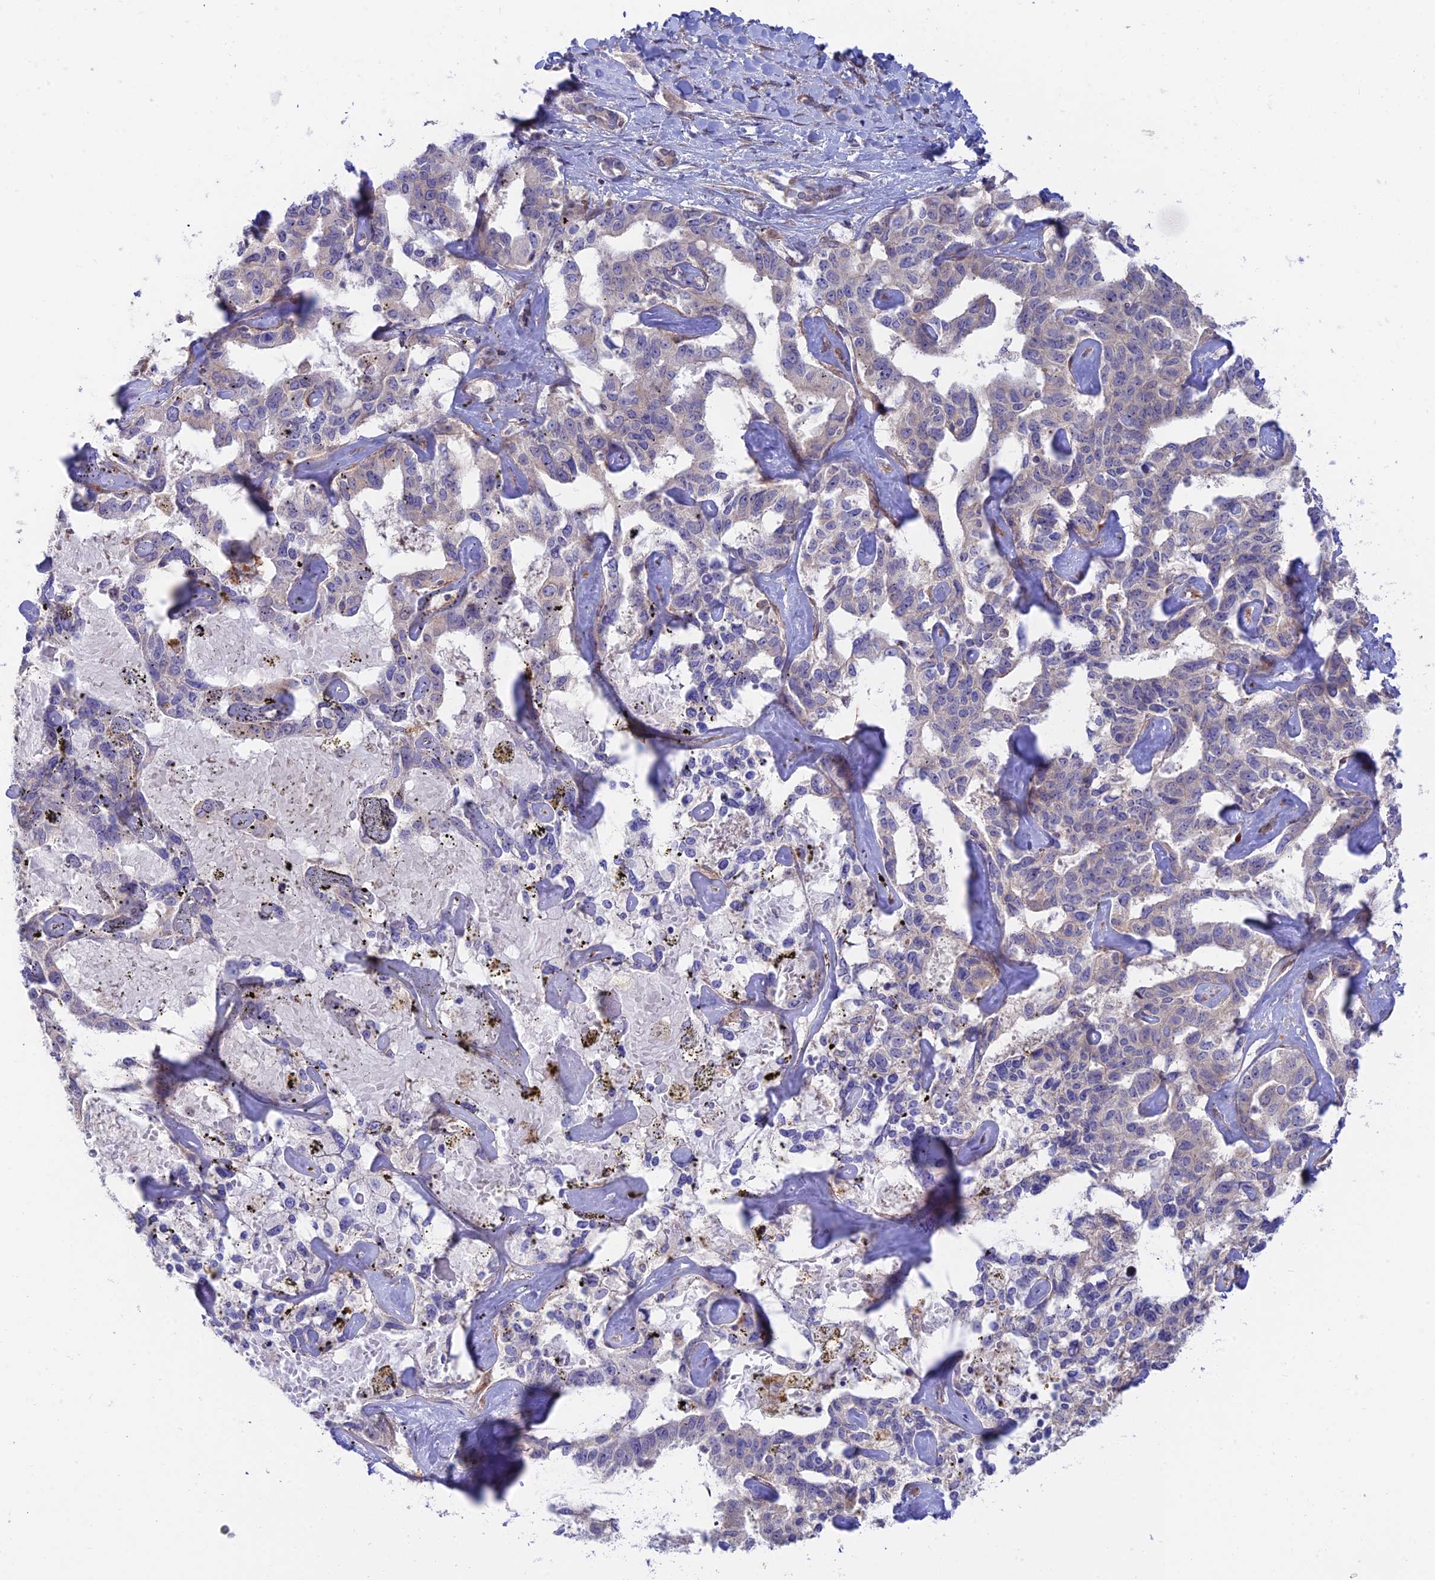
{"staining": {"intensity": "weak", "quantity": "<25%", "location": "cytoplasmic/membranous"}, "tissue": "liver cancer", "cell_type": "Tumor cells", "image_type": "cancer", "snomed": [{"axis": "morphology", "description": "Cholangiocarcinoma"}, {"axis": "topography", "description": "Liver"}], "caption": "This is an immunohistochemistry photomicrograph of human liver cholangiocarcinoma. There is no staining in tumor cells.", "gene": "KCNAB1", "patient": {"sex": "male", "age": 59}}